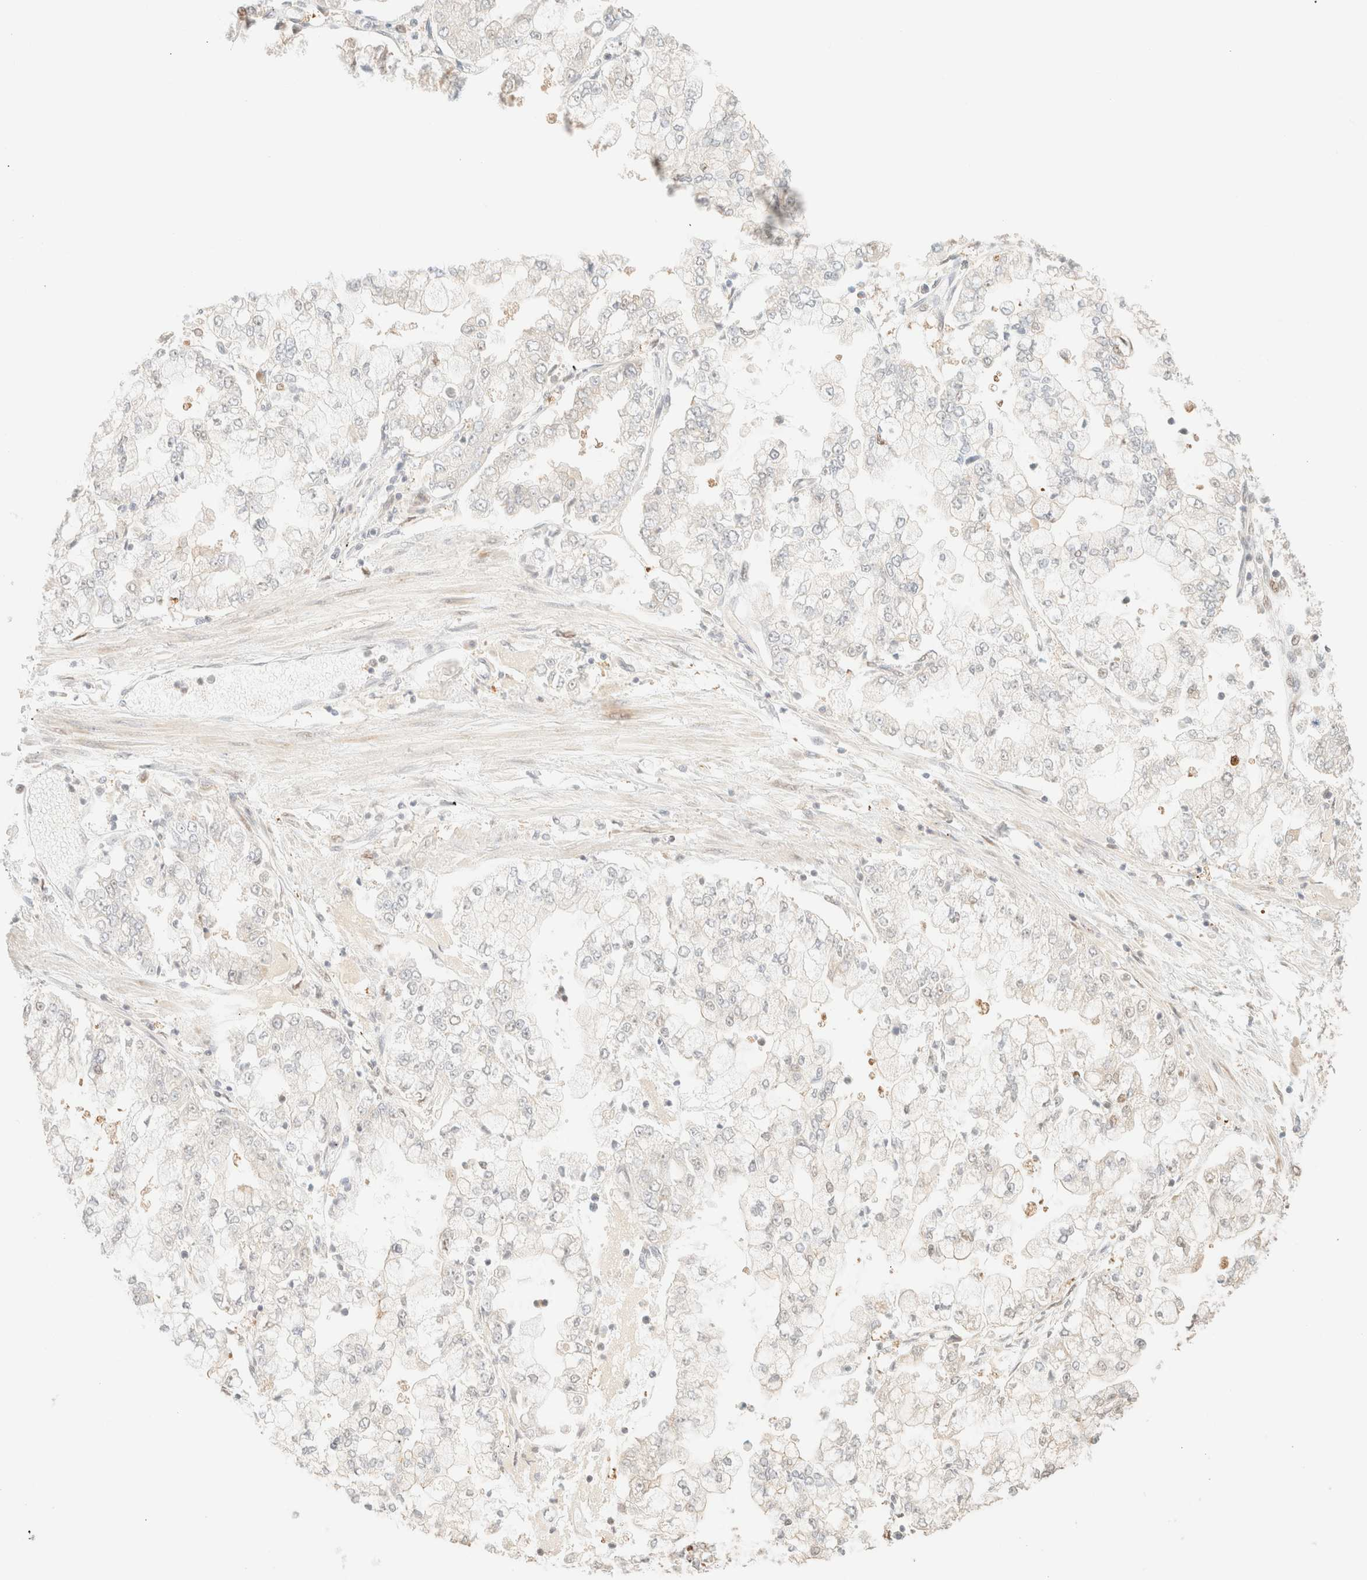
{"staining": {"intensity": "negative", "quantity": "none", "location": "none"}, "tissue": "stomach cancer", "cell_type": "Tumor cells", "image_type": "cancer", "snomed": [{"axis": "morphology", "description": "Adenocarcinoma, NOS"}, {"axis": "topography", "description": "Stomach"}], "caption": "Protein analysis of adenocarcinoma (stomach) demonstrates no significant positivity in tumor cells.", "gene": "TSR1", "patient": {"sex": "male", "age": 76}}